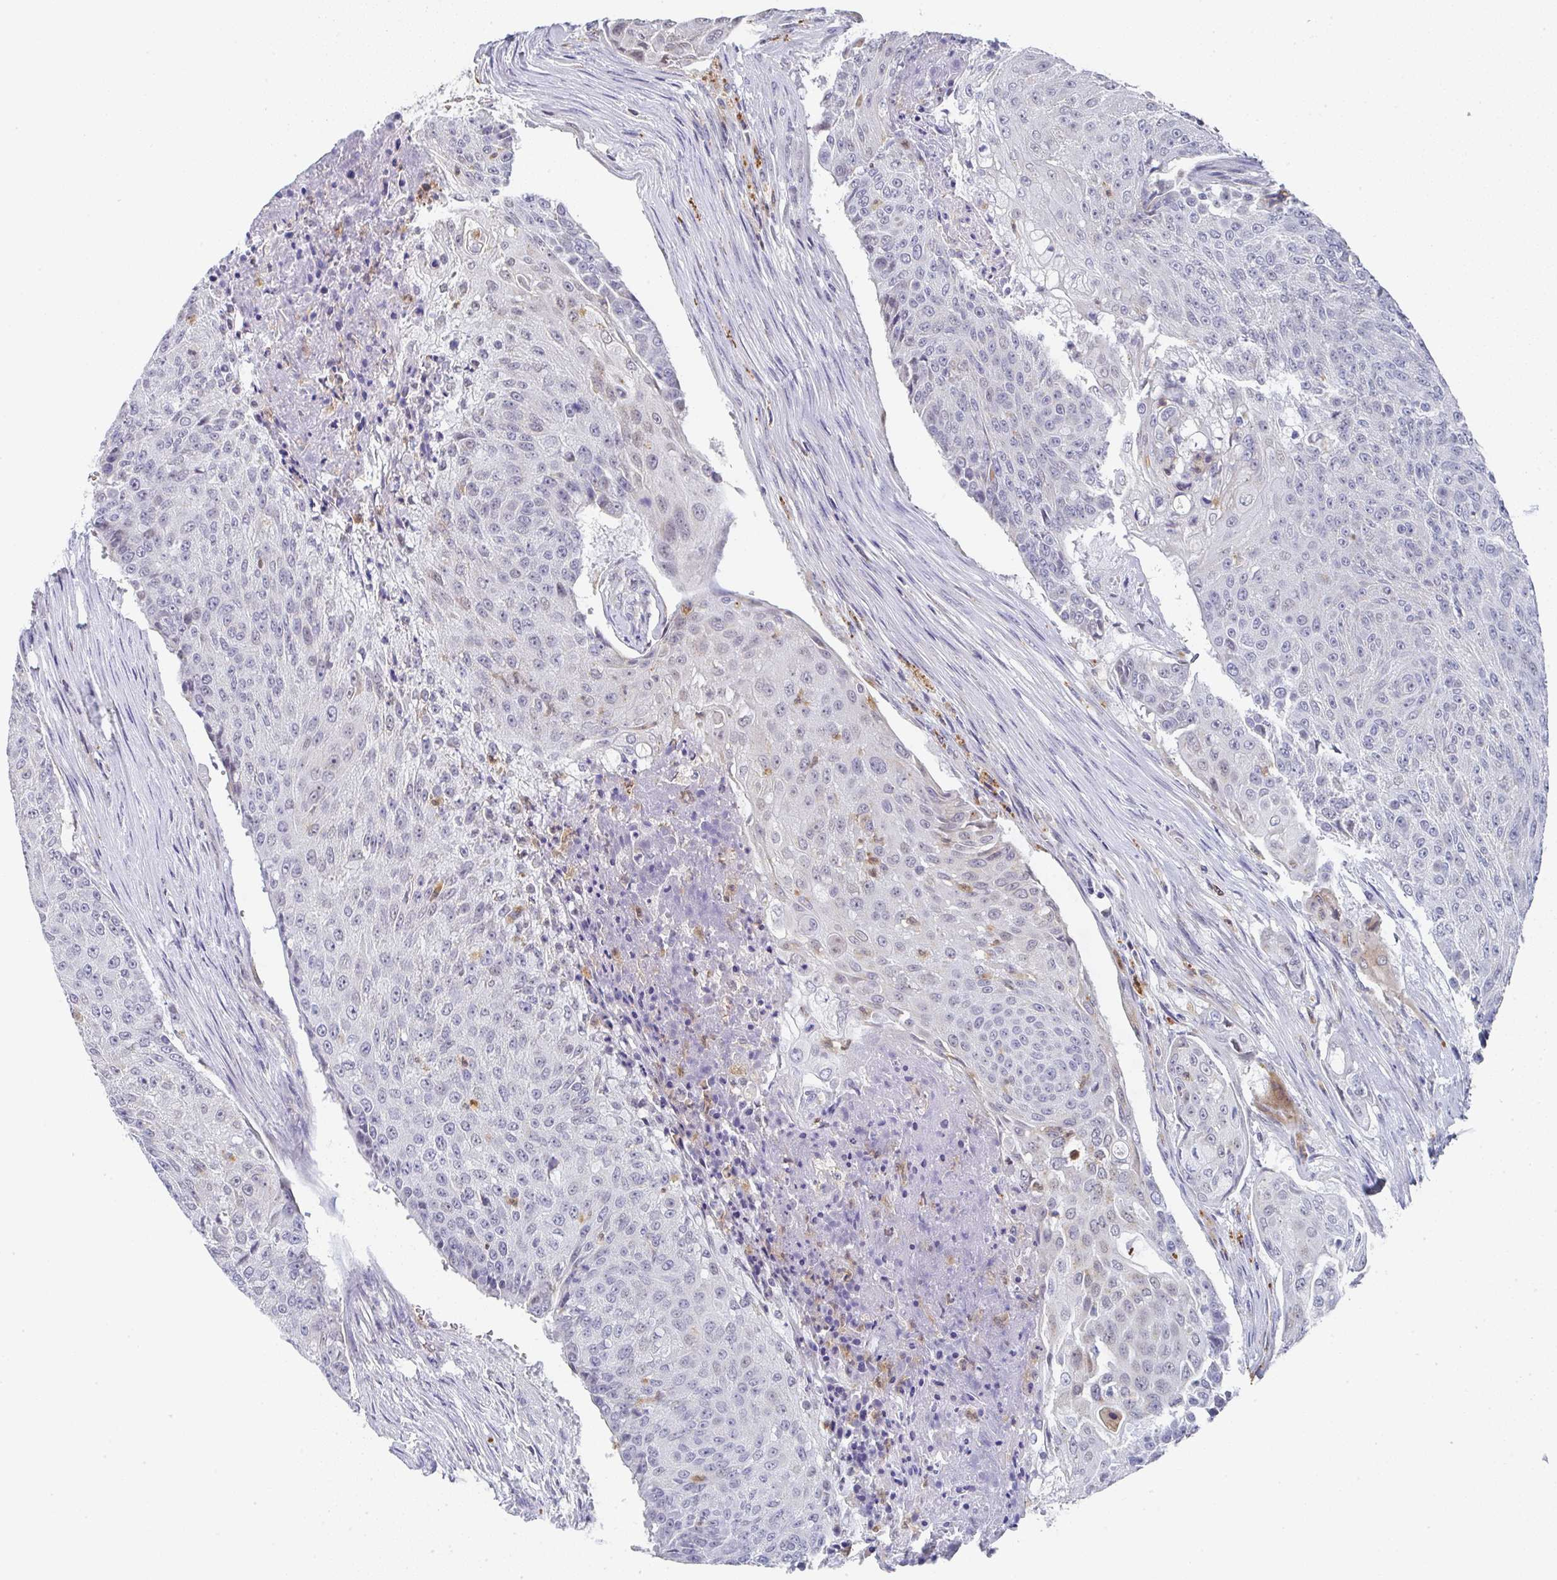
{"staining": {"intensity": "weak", "quantity": "<25%", "location": "nuclear"}, "tissue": "urothelial cancer", "cell_type": "Tumor cells", "image_type": "cancer", "snomed": [{"axis": "morphology", "description": "Urothelial carcinoma, High grade"}, {"axis": "topography", "description": "Urinary bladder"}], "caption": "The immunohistochemistry (IHC) photomicrograph has no significant expression in tumor cells of urothelial cancer tissue.", "gene": "NCF1", "patient": {"sex": "female", "age": 63}}